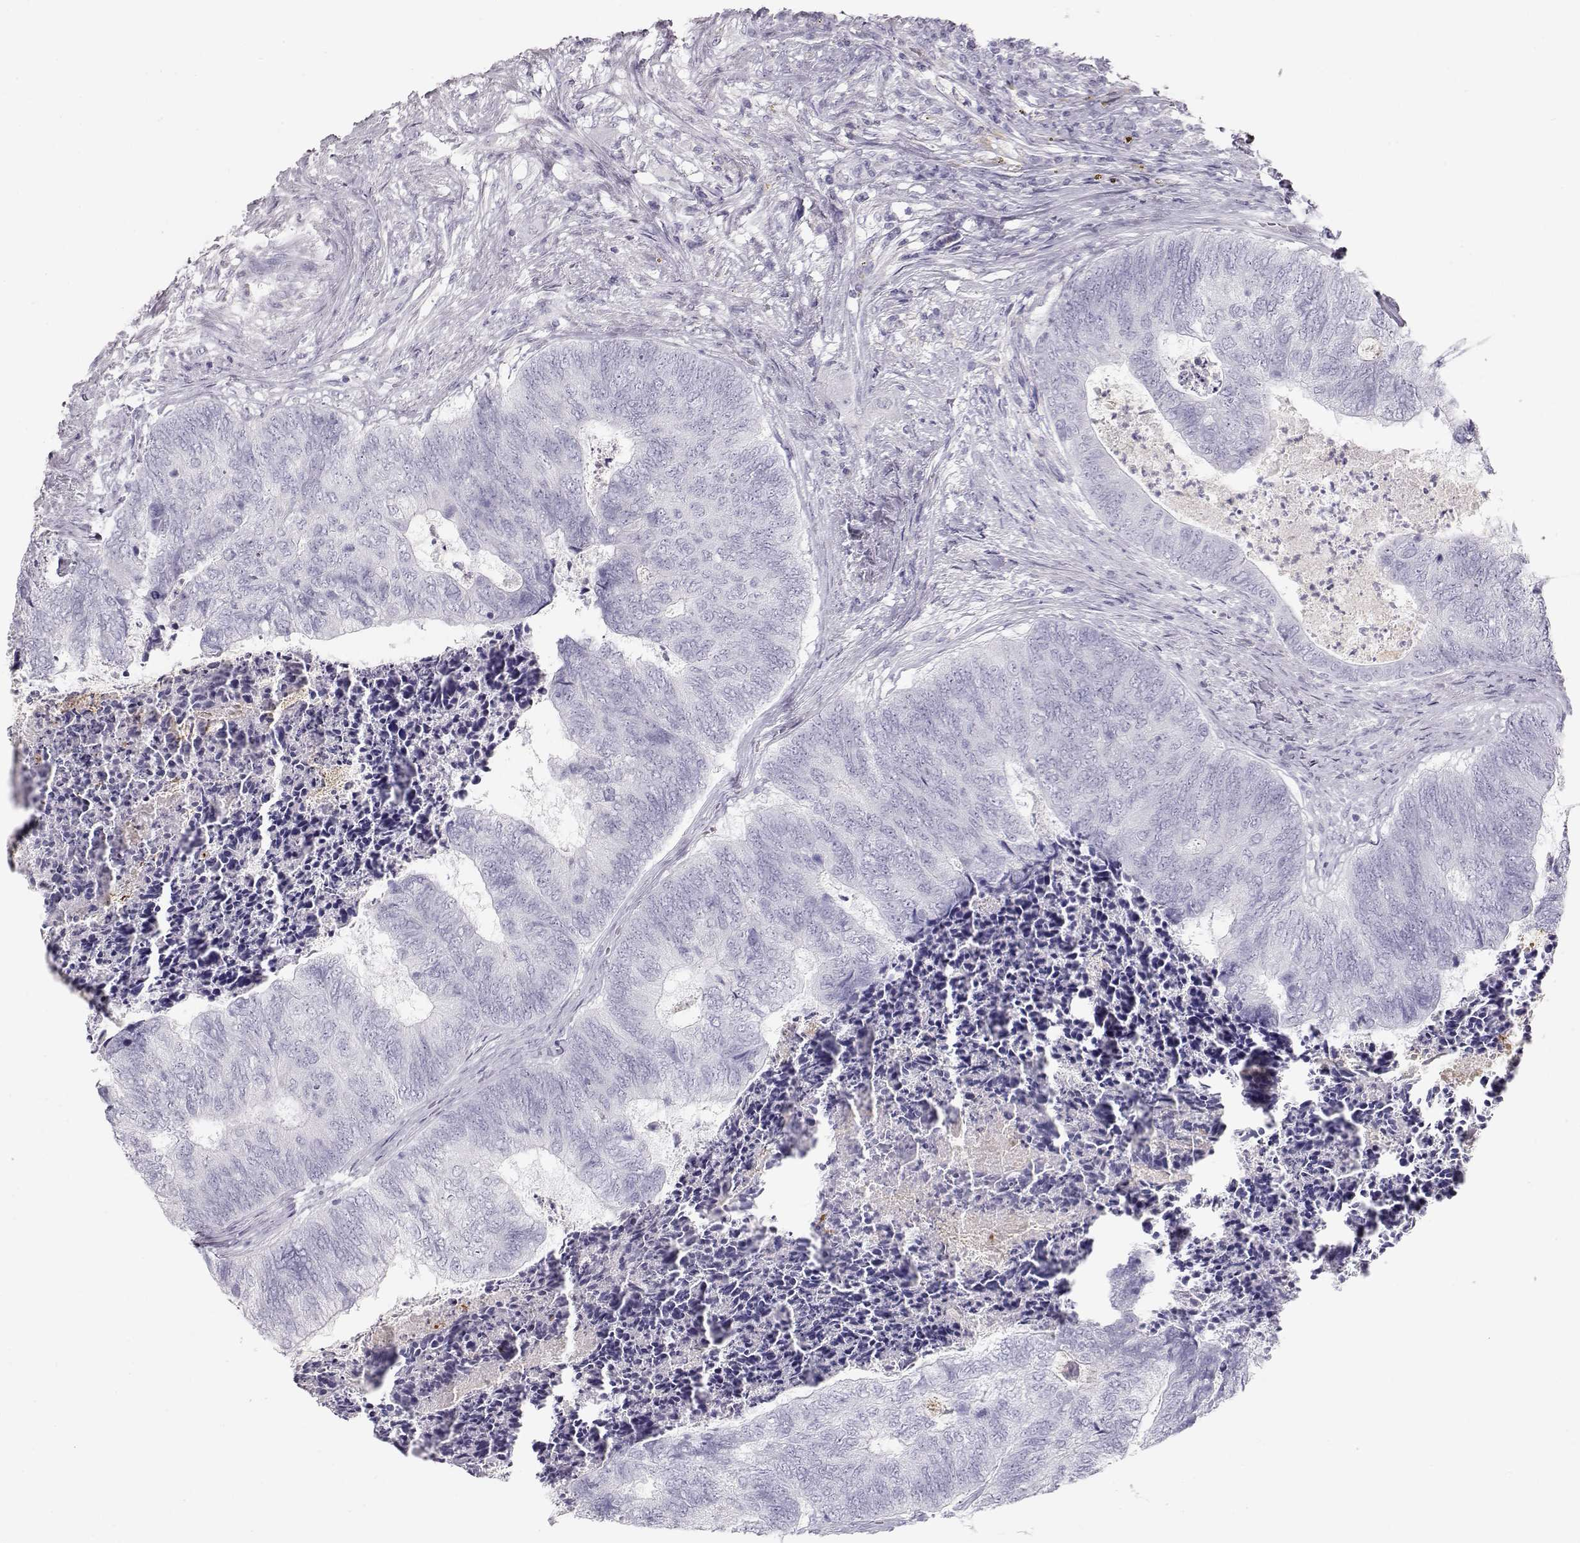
{"staining": {"intensity": "negative", "quantity": "none", "location": "none"}, "tissue": "colorectal cancer", "cell_type": "Tumor cells", "image_type": "cancer", "snomed": [{"axis": "morphology", "description": "Adenocarcinoma, NOS"}, {"axis": "topography", "description": "Colon"}], "caption": "Immunohistochemistry of colorectal cancer exhibits no staining in tumor cells.", "gene": "MIP", "patient": {"sex": "female", "age": 67}}